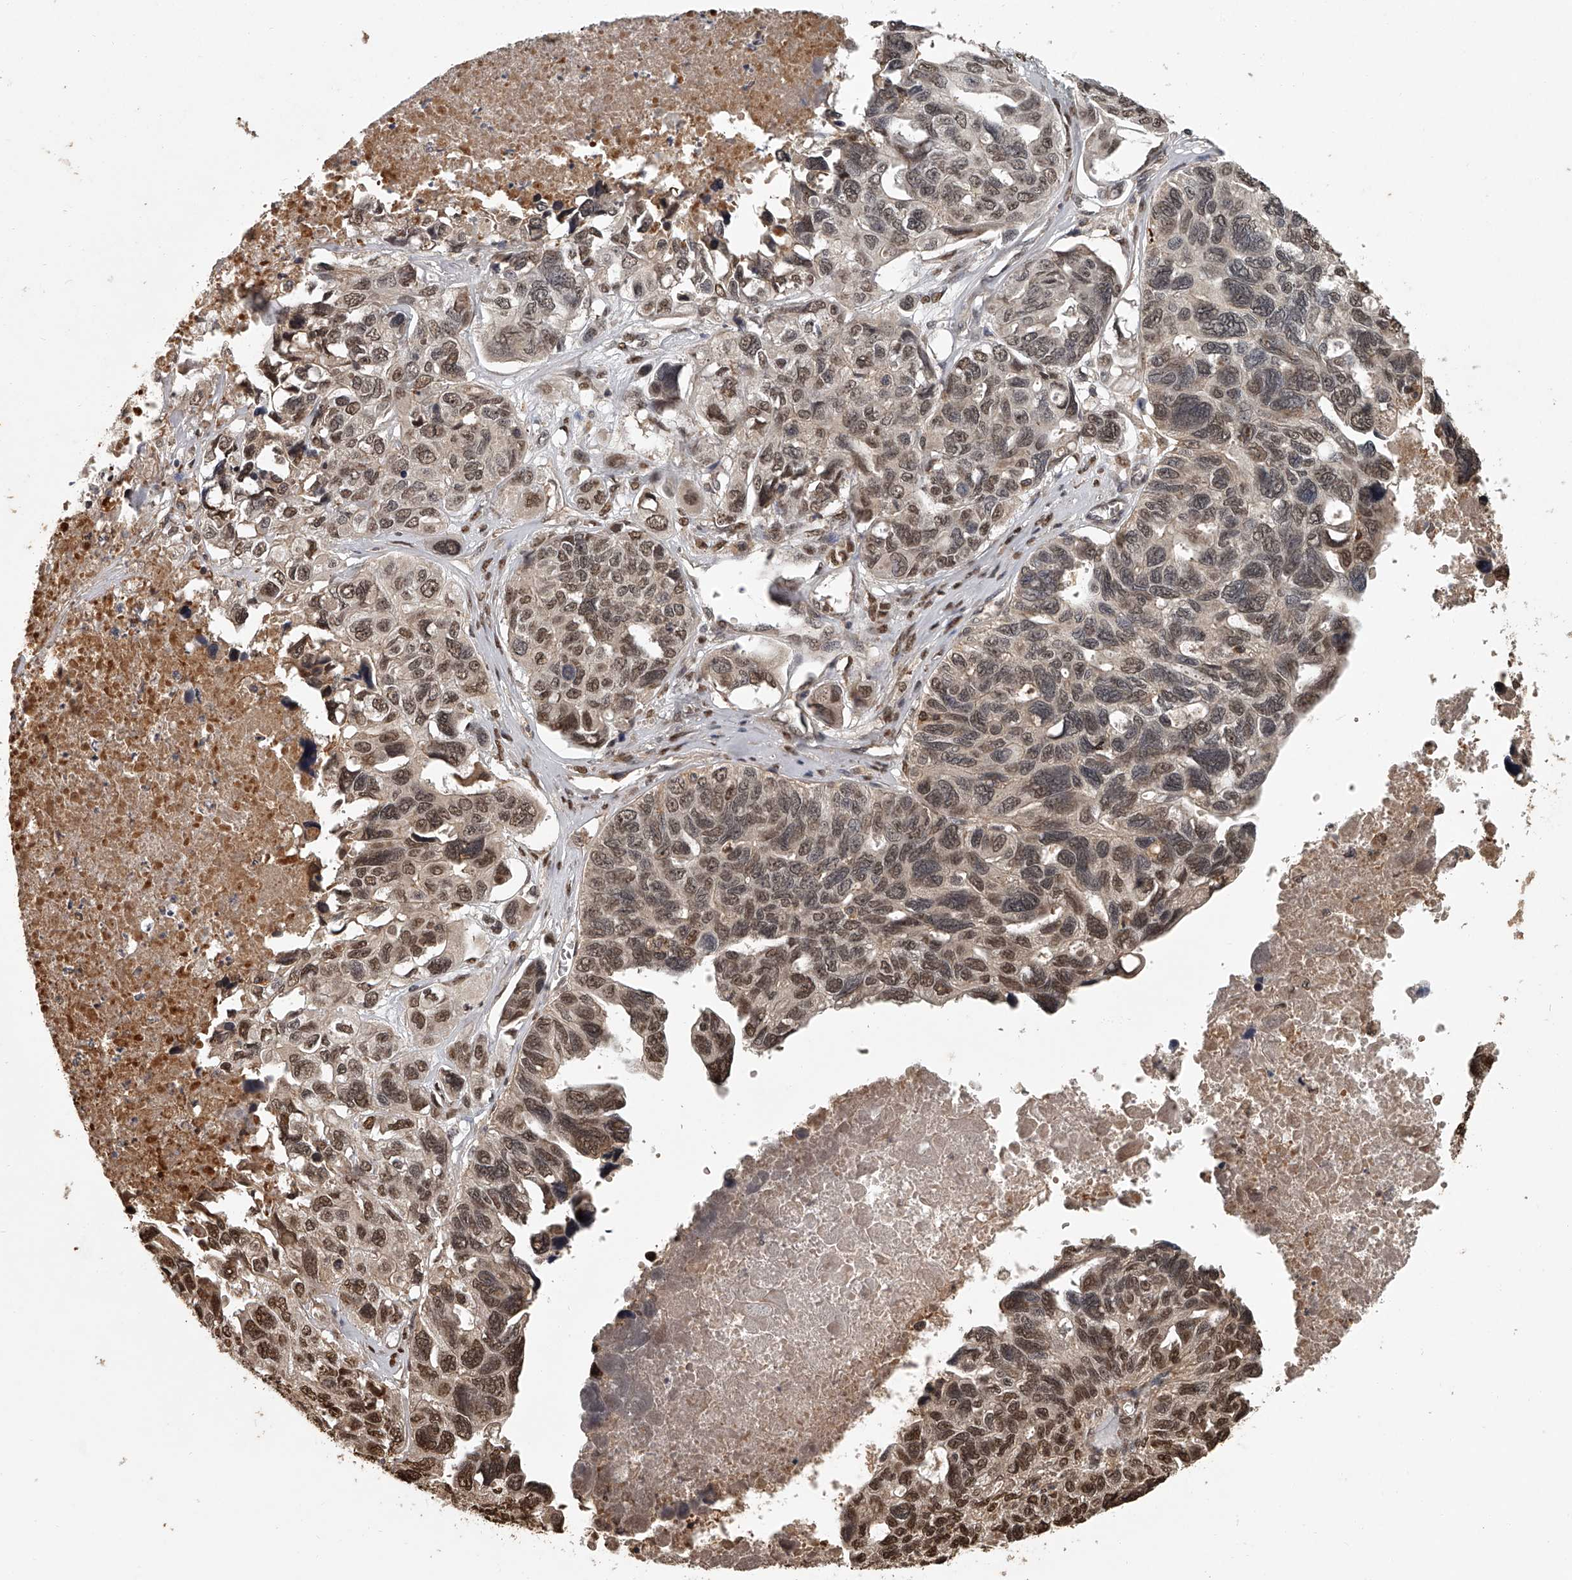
{"staining": {"intensity": "moderate", "quantity": ">75%", "location": "cytoplasmic/membranous,nuclear"}, "tissue": "ovarian cancer", "cell_type": "Tumor cells", "image_type": "cancer", "snomed": [{"axis": "morphology", "description": "Cystadenocarcinoma, serous, NOS"}, {"axis": "topography", "description": "Ovary"}], "caption": "Brown immunohistochemical staining in ovarian cancer (serous cystadenocarcinoma) shows moderate cytoplasmic/membranous and nuclear positivity in approximately >75% of tumor cells.", "gene": "PLEKHG1", "patient": {"sex": "female", "age": 79}}